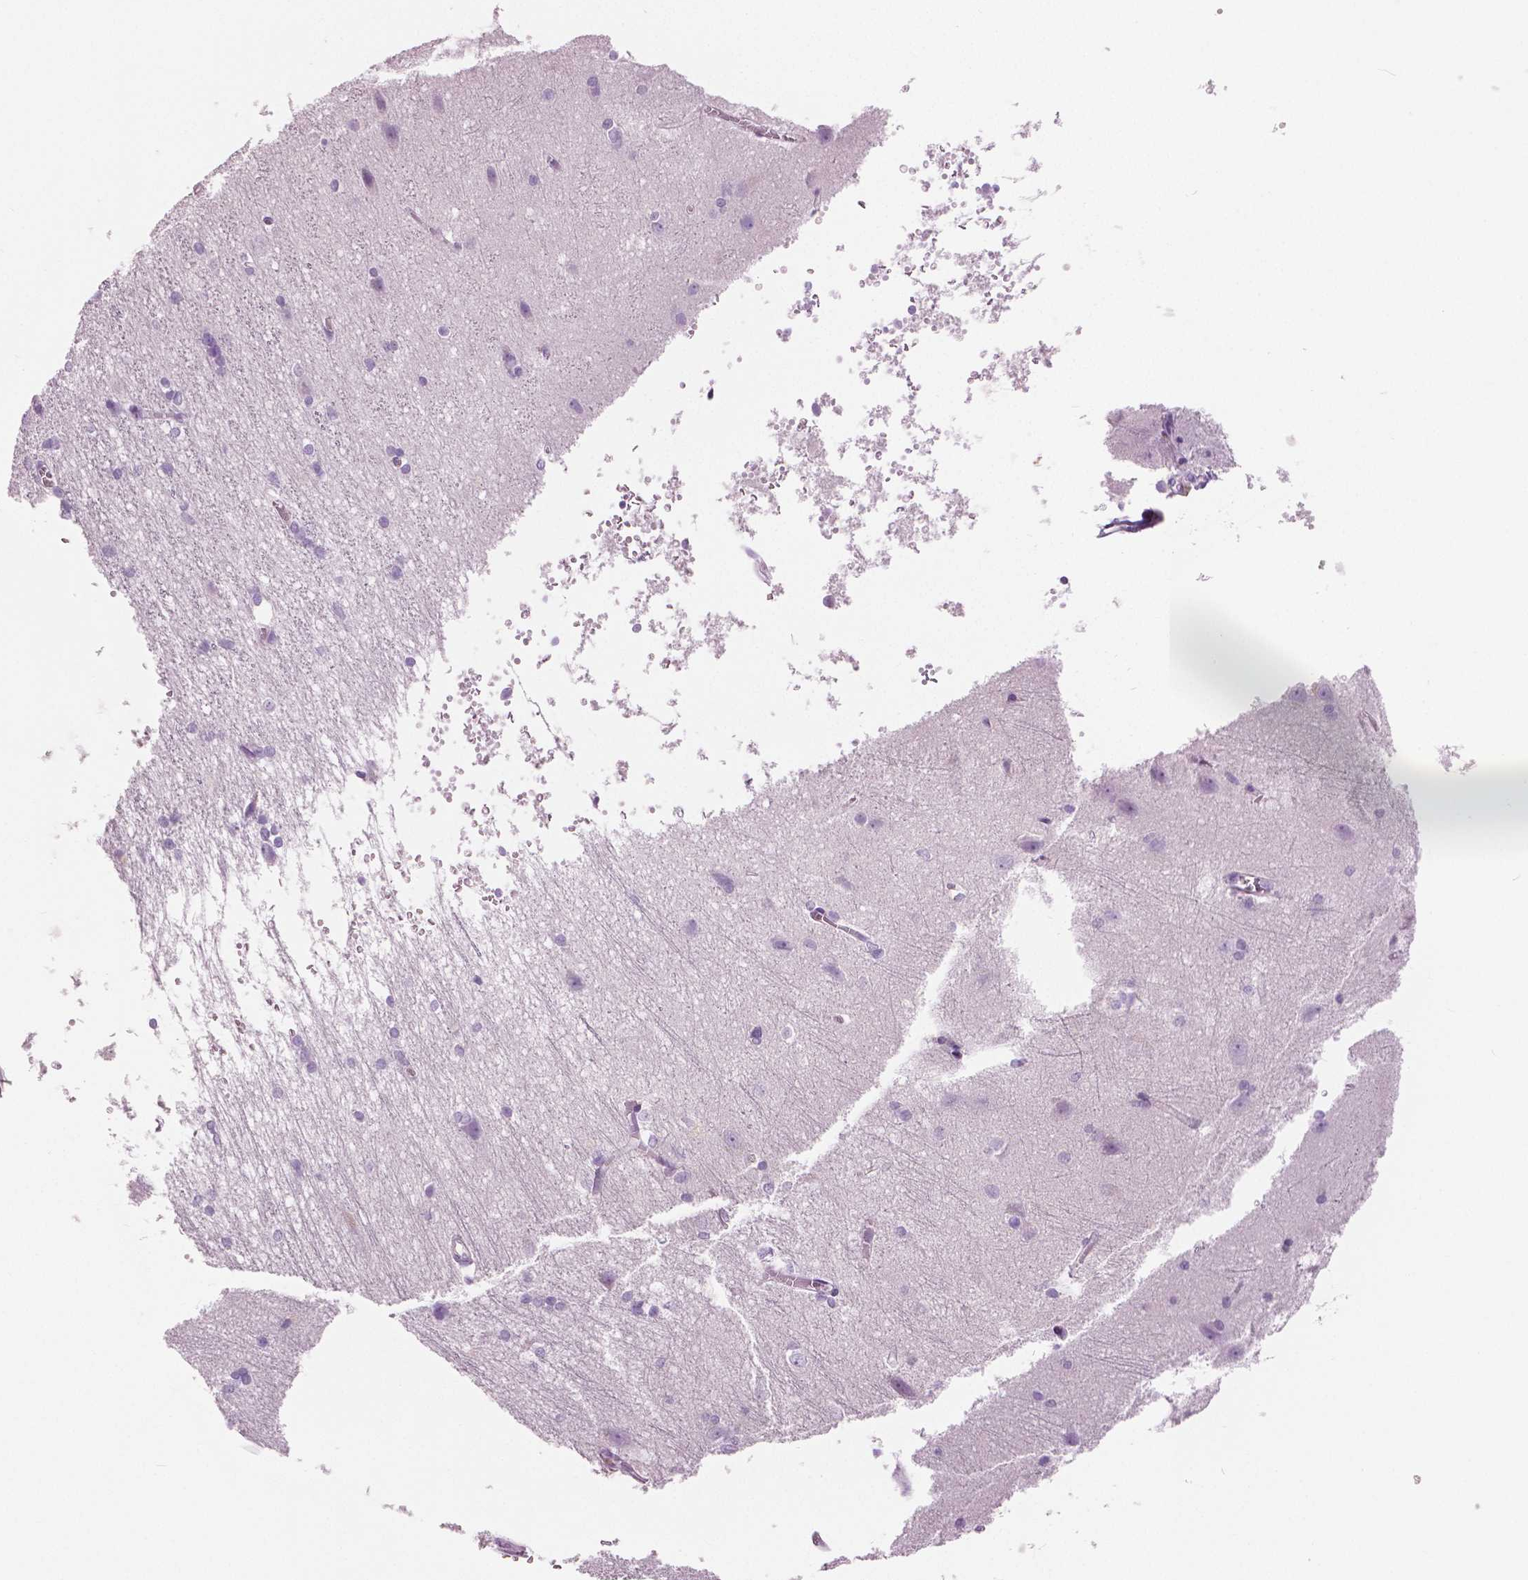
{"staining": {"intensity": "negative", "quantity": "none", "location": "none"}, "tissue": "cerebral cortex", "cell_type": "Endothelial cells", "image_type": "normal", "snomed": [{"axis": "morphology", "description": "Normal tissue, NOS"}, {"axis": "topography", "description": "Cerebral cortex"}], "caption": "Immunohistochemistry (IHC) of normal human cerebral cortex demonstrates no expression in endothelial cells.", "gene": "GALM", "patient": {"sex": "male", "age": 37}}